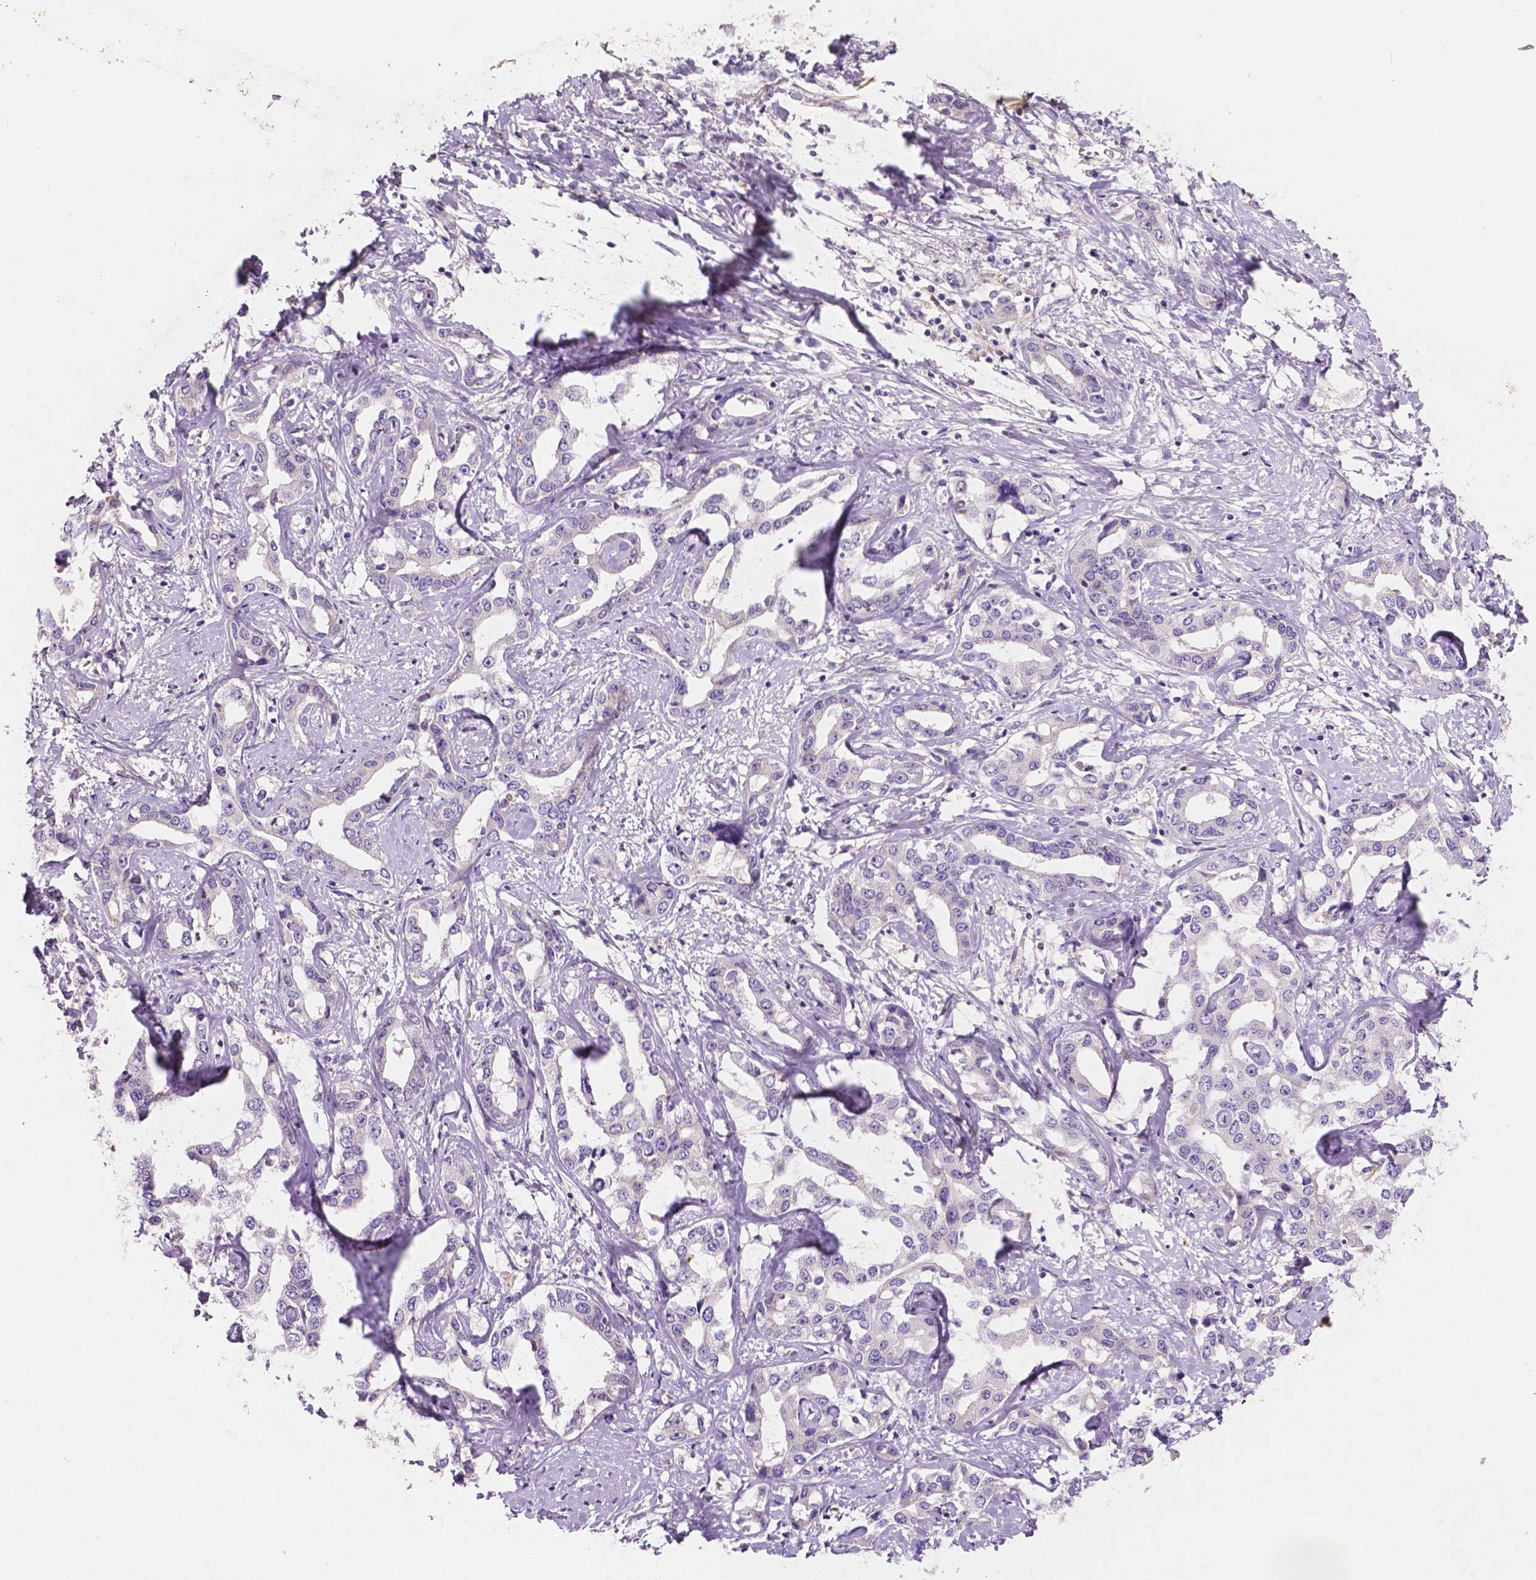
{"staining": {"intensity": "negative", "quantity": "none", "location": "none"}, "tissue": "liver cancer", "cell_type": "Tumor cells", "image_type": "cancer", "snomed": [{"axis": "morphology", "description": "Cholangiocarcinoma"}, {"axis": "topography", "description": "Liver"}], "caption": "IHC of human liver cholangiocarcinoma displays no staining in tumor cells. (DAB (3,3'-diaminobenzidine) IHC visualized using brightfield microscopy, high magnification).", "gene": "IREB2", "patient": {"sex": "male", "age": 59}}